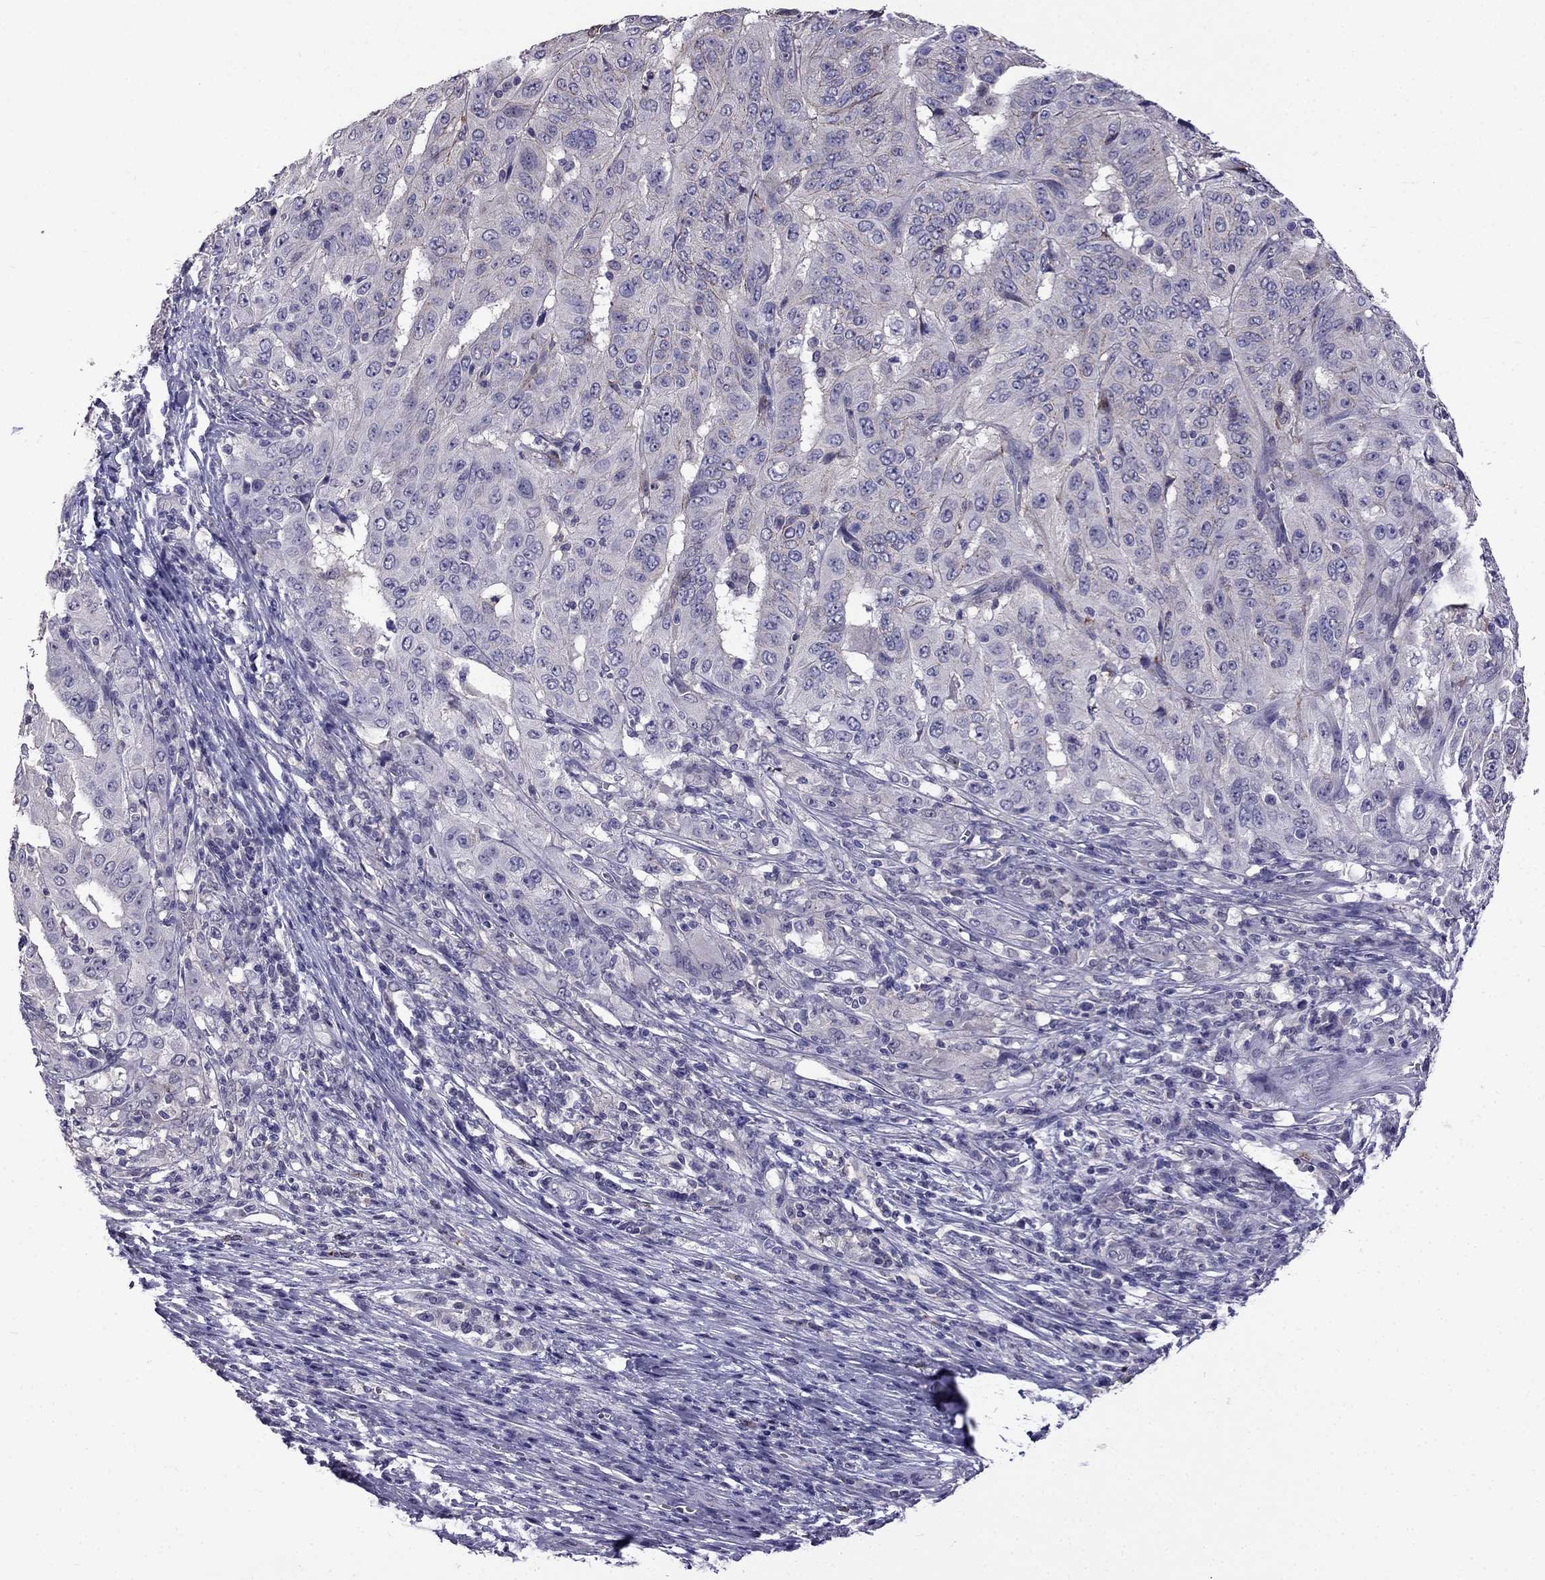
{"staining": {"intensity": "negative", "quantity": "none", "location": "none"}, "tissue": "pancreatic cancer", "cell_type": "Tumor cells", "image_type": "cancer", "snomed": [{"axis": "morphology", "description": "Adenocarcinoma, NOS"}, {"axis": "topography", "description": "Pancreas"}], "caption": "Pancreatic cancer was stained to show a protein in brown. There is no significant positivity in tumor cells.", "gene": "AQP9", "patient": {"sex": "male", "age": 63}}